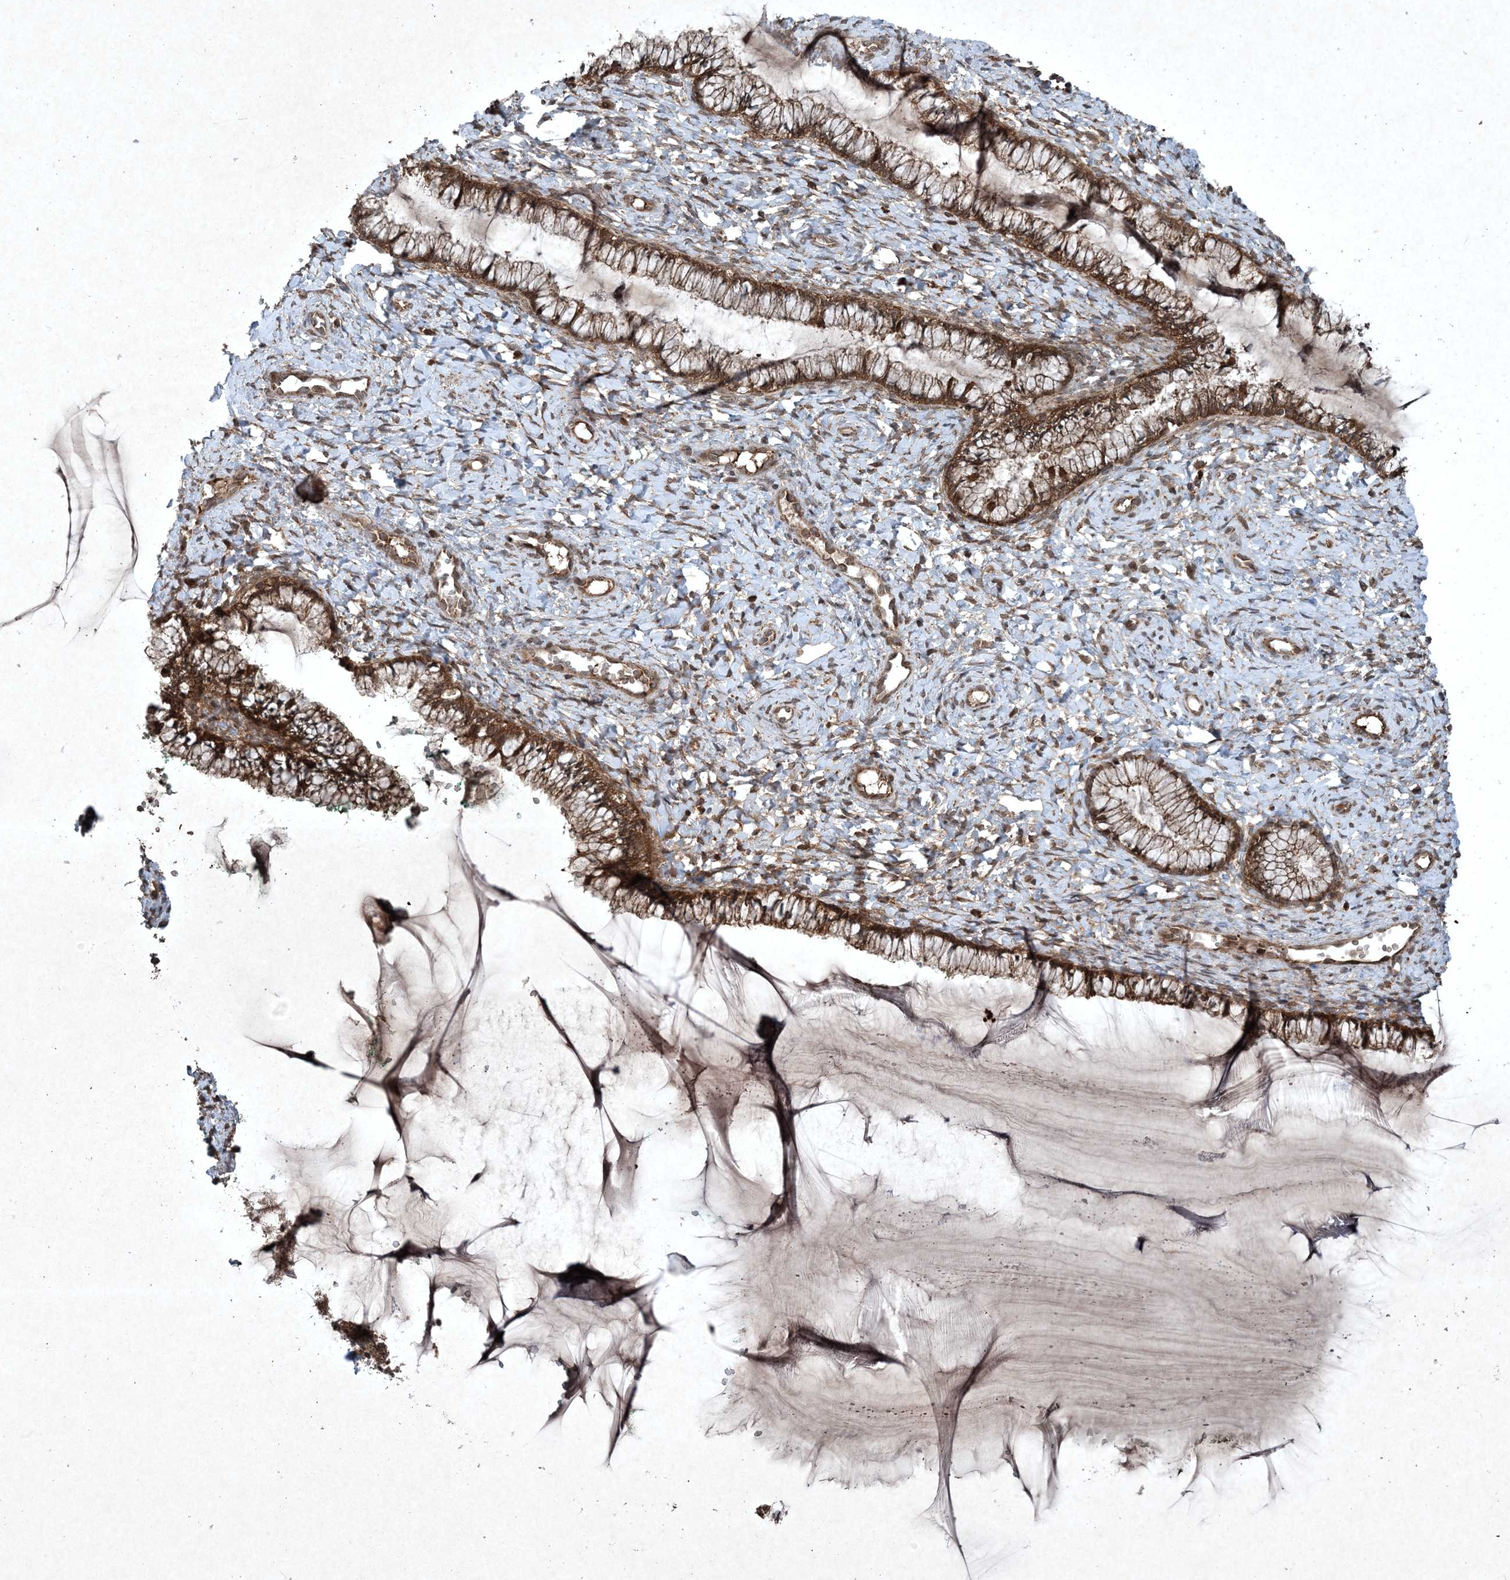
{"staining": {"intensity": "strong", "quantity": ">75%", "location": "cytoplasmic/membranous"}, "tissue": "cervix", "cell_type": "Glandular cells", "image_type": "normal", "snomed": [{"axis": "morphology", "description": "Normal tissue, NOS"}, {"axis": "morphology", "description": "Adenocarcinoma, NOS"}, {"axis": "topography", "description": "Cervix"}], "caption": "A brown stain highlights strong cytoplasmic/membranous staining of a protein in glandular cells of normal cervix.", "gene": "GNG5", "patient": {"sex": "female", "age": 29}}